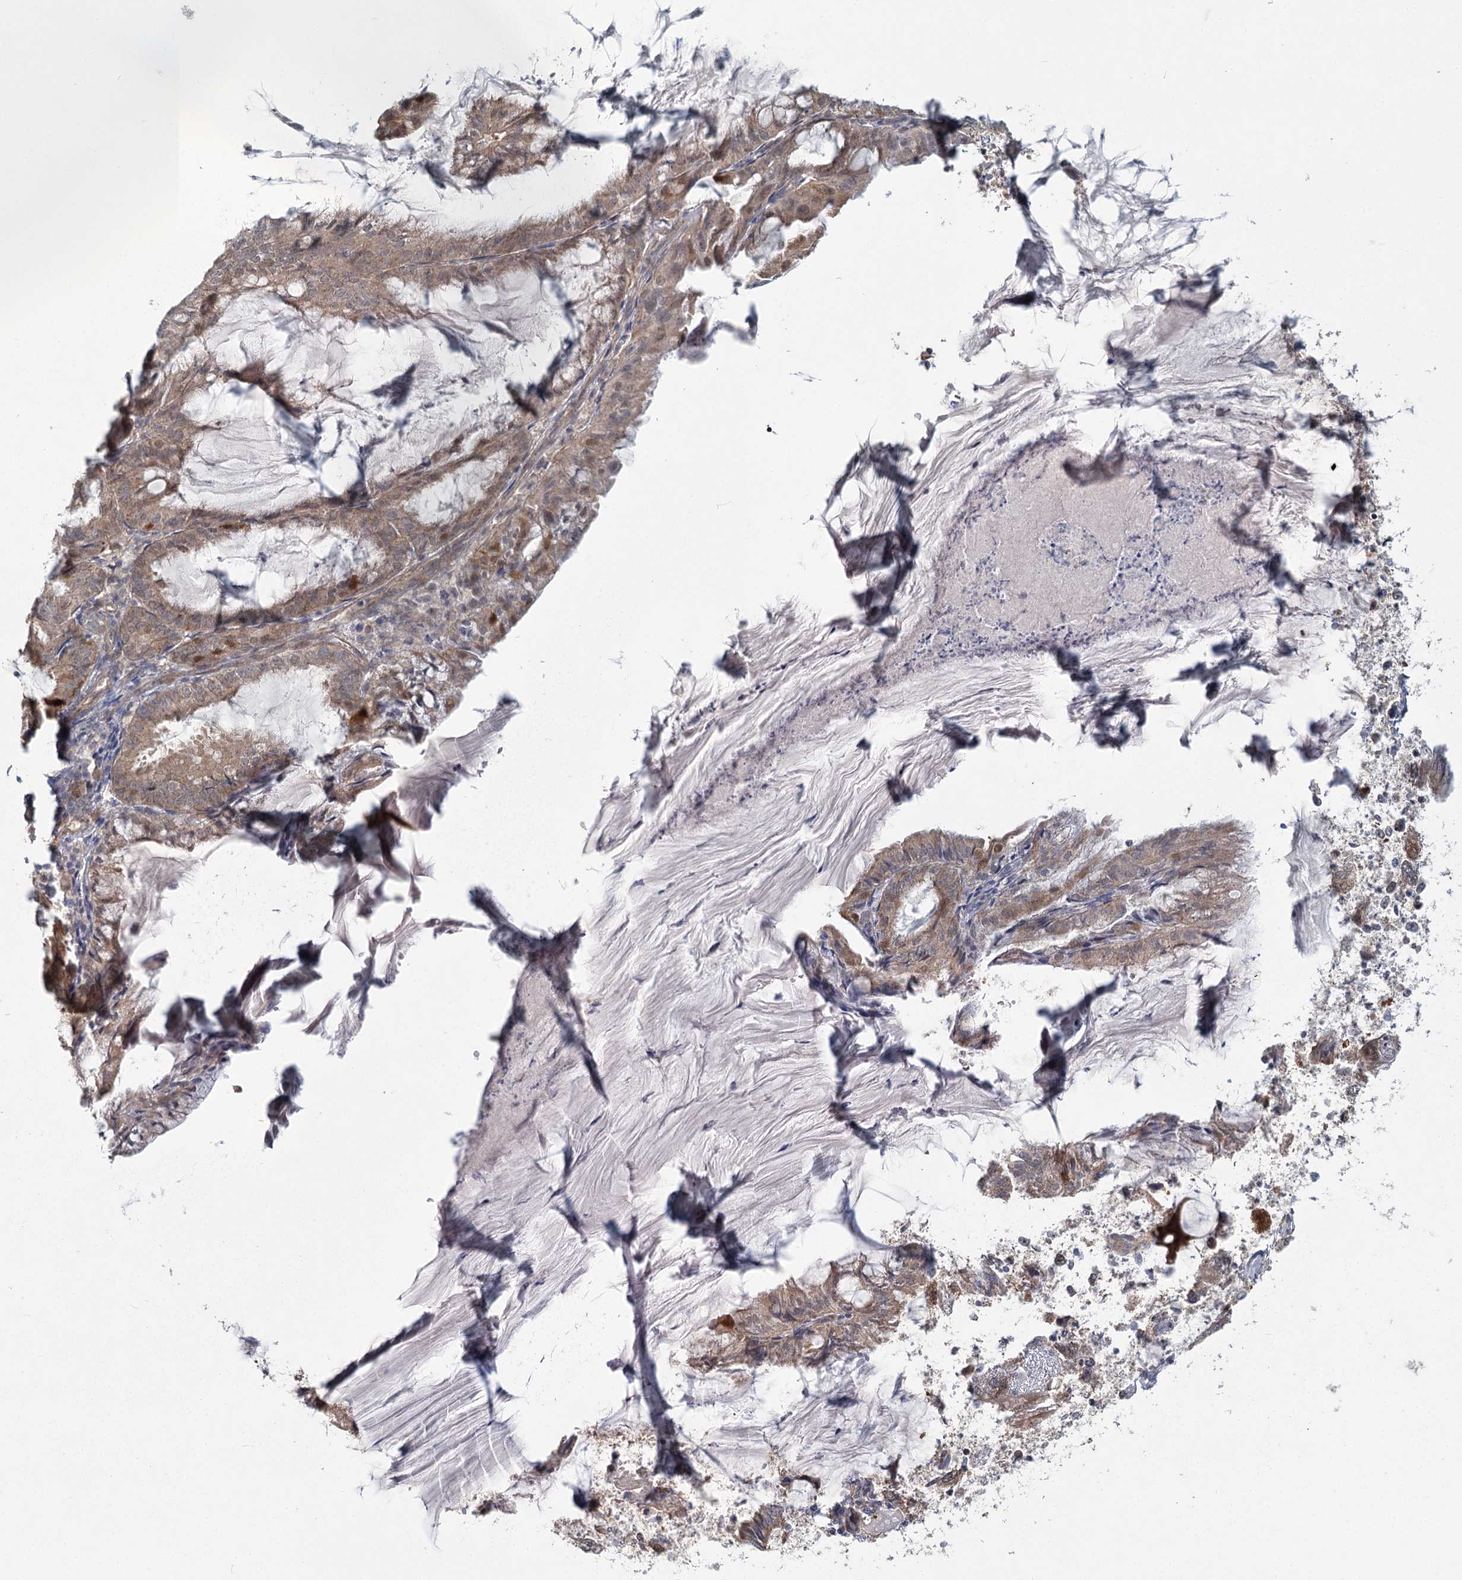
{"staining": {"intensity": "moderate", "quantity": "<25%", "location": "cytoplasmic/membranous,nuclear"}, "tissue": "endometrial cancer", "cell_type": "Tumor cells", "image_type": "cancer", "snomed": [{"axis": "morphology", "description": "Adenocarcinoma, NOS"}, {"axis": "topography", "description": "Endometrium"}], "caption": "About <25% of tumor cells in human adenocarcinoma (endometrial) show moderate cytoplasmic/membranous and nuclear protein staining as visualized by brown immunohistochemical staining.", "gene": "TBC1D9B", "patient": {"sex": "female", "age": 86}}